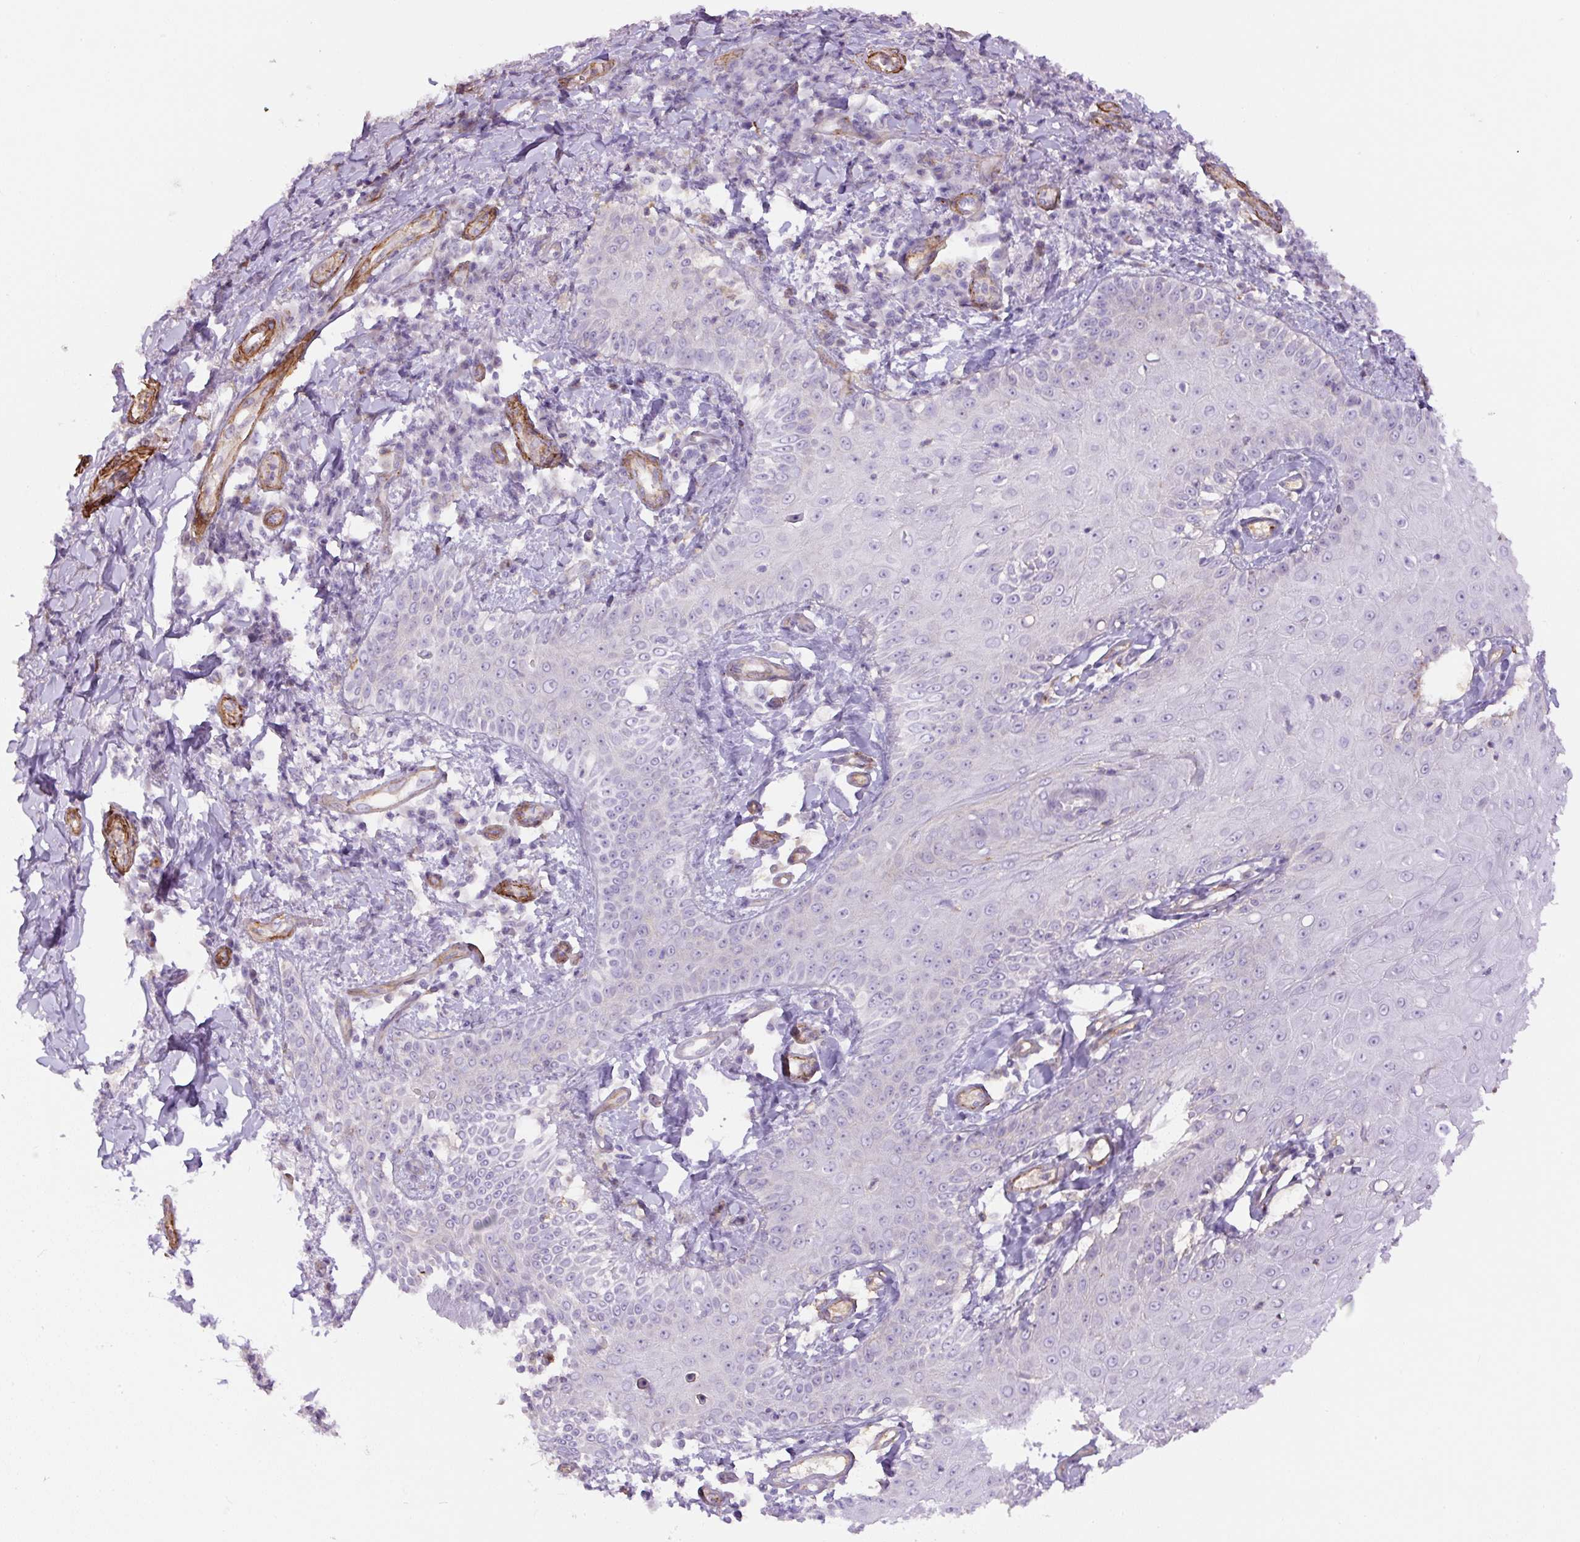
{"staining": {"intensity": "negative", "quantity": "none", "location": "none"}, "tissue": "skin cancer", "cell_type": "Tumor cells", "image_type": "cancer", "snomed": [{"axis": "morphology", "description": "Squamous cell carcinoma, NOS"}, {"axis": "topography", "description": "Skin"}], "caption": "Immunohistochemistry (IHC) photomicrograph of human squamous cell carcinoma (skin) stained for a protein (brown), which displays no staining in tumor cells. (Immunohistochemistry, brightfield microscopy, high magnification).", "gene": "B3GALT5", "patient": {"sex": "male", "age": 70}}